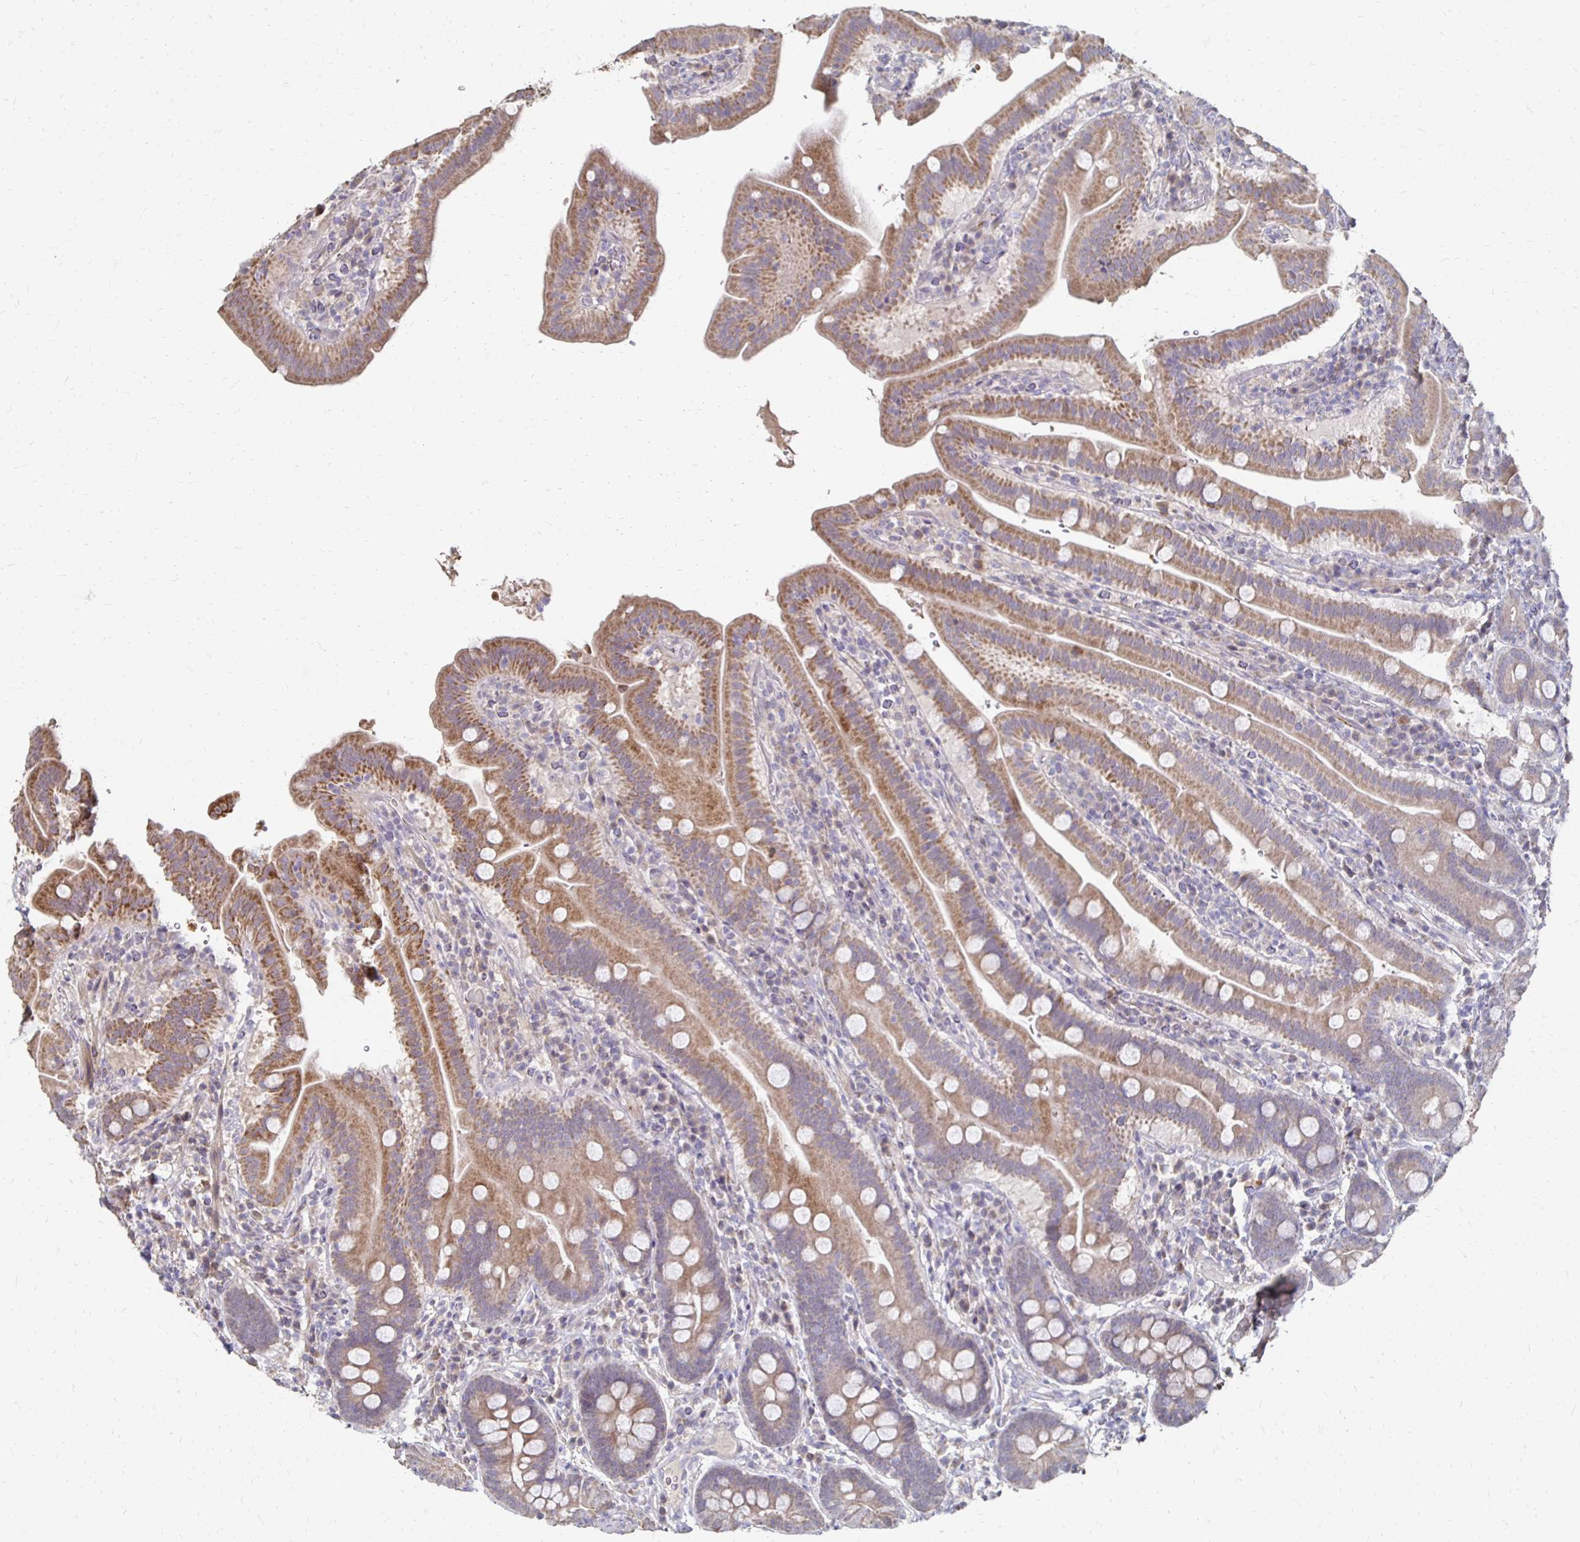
{"staining": {"intensity": "moderate", "quantity": ">75%", "location": "cytoplasmic/membranous"}, "tissue": "small intestine", "cell_type": "Glandular cells", "image_type": "normal", "snomed": [{"axis": "morphology", "description": "Normal tissue, NOS"}, {"axis": "topography", "description": "Small intestine"}], "caption": "About >75% of glandular cells in benign human small intestine exhibit moderate cytoplasmic/membranous protein positivity as visualized by brown immunohistochemical staining.", "gene": "ZNF727", "patient": {"sex": "male", "age": 26}}